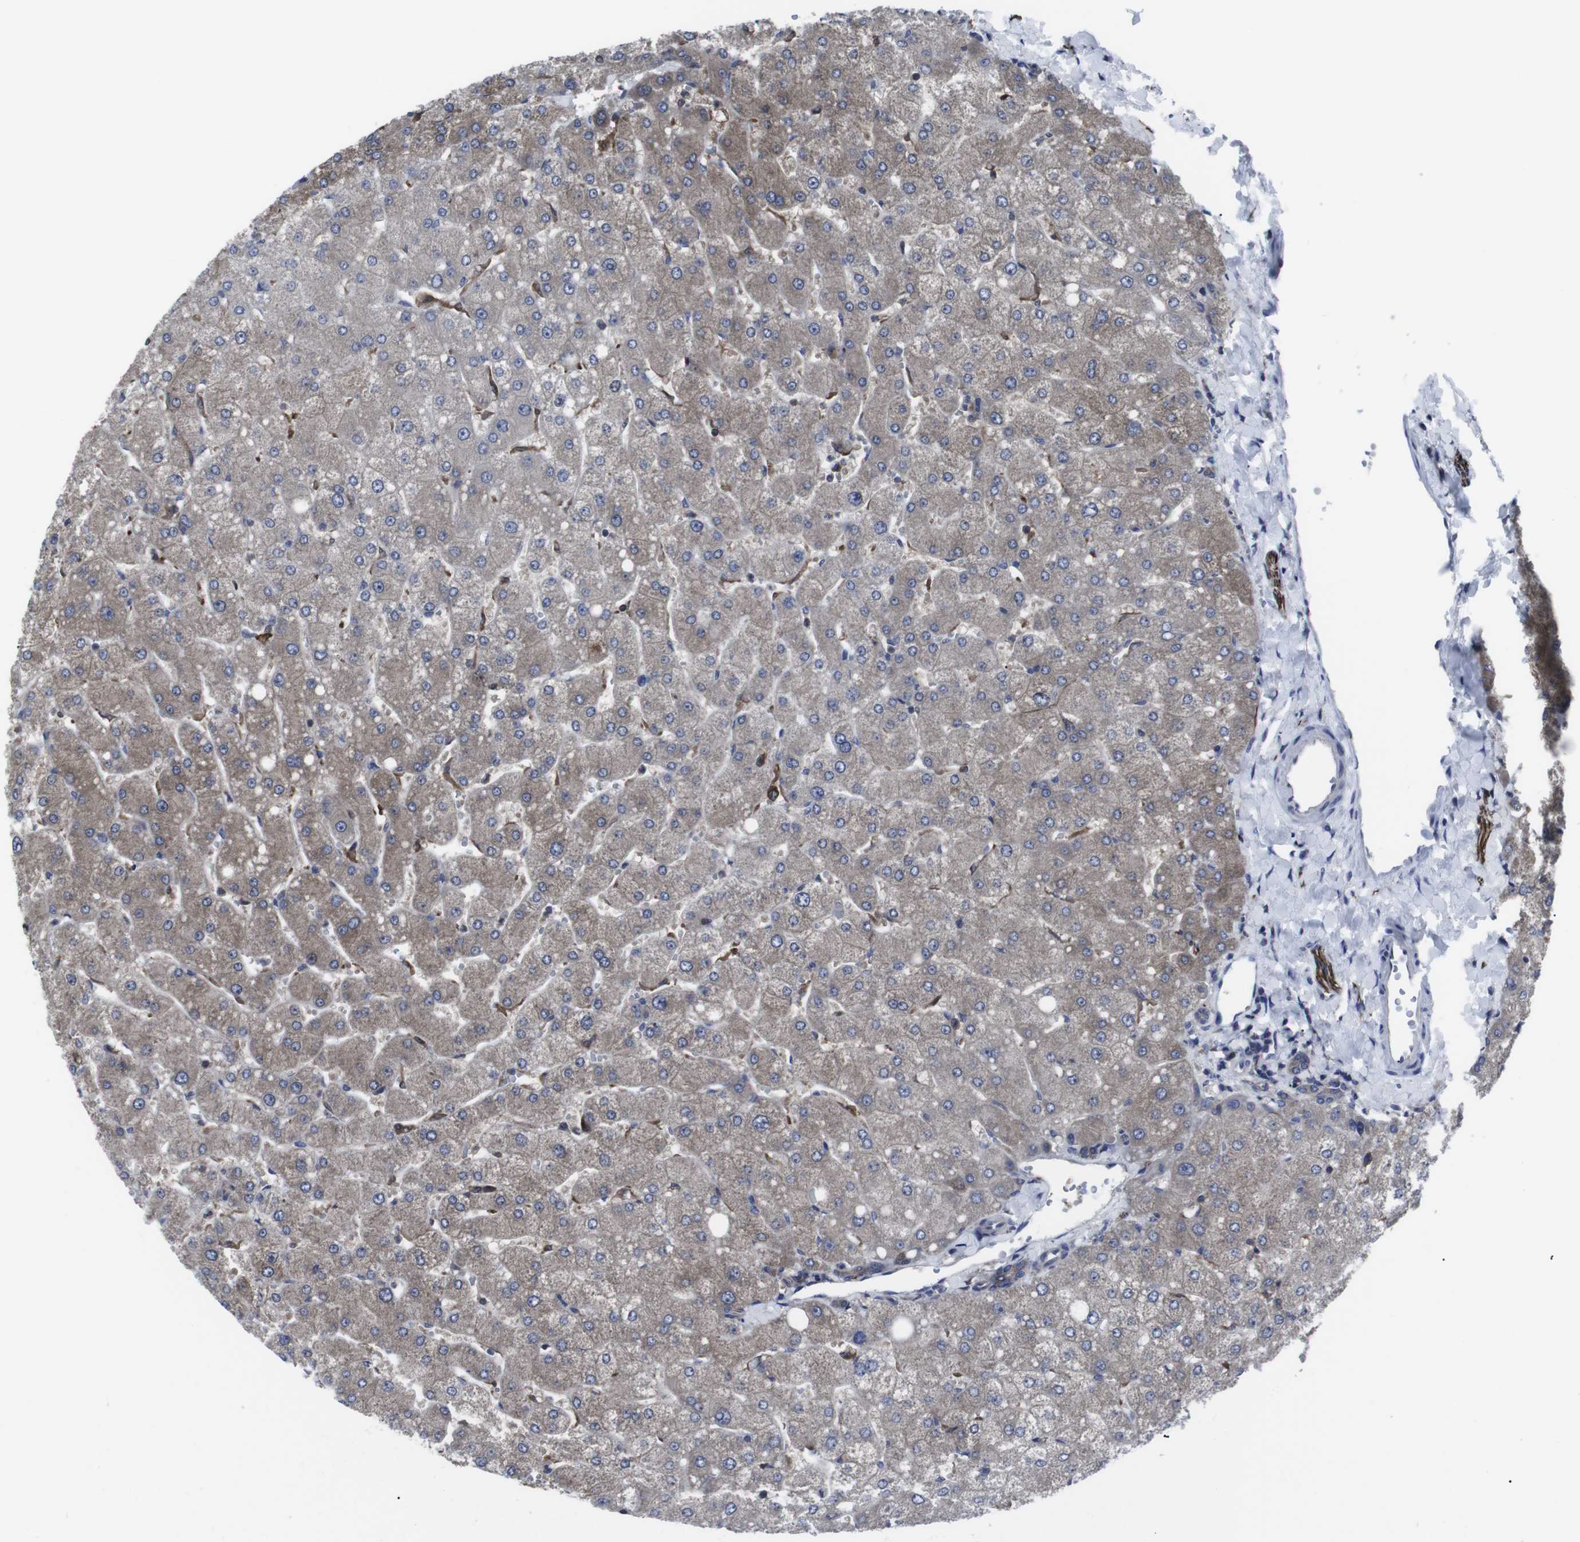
{"staining": {"intensity": "moderate", "quantity": ">75%", "location": "cytoplasmic/membranous"}, "tissue": "liver", "cell_type": "Cholangiocytes", "image_type": "normal", "snomed": [{"axis": "morphology", "description": "Normal tissue, NOS"}, {"axis": "topography", "description": "Liver"}], "caption": "Cholangiocytes exhibit medium levels of moderate cytoplasmic/membranous staining in approximately >75% of cells in normal human liver. (Brightfield microscopy of DAB IHC at high magnification).", "gene": "HPRT1", "patient": {"sex": "male", "age": 55}}